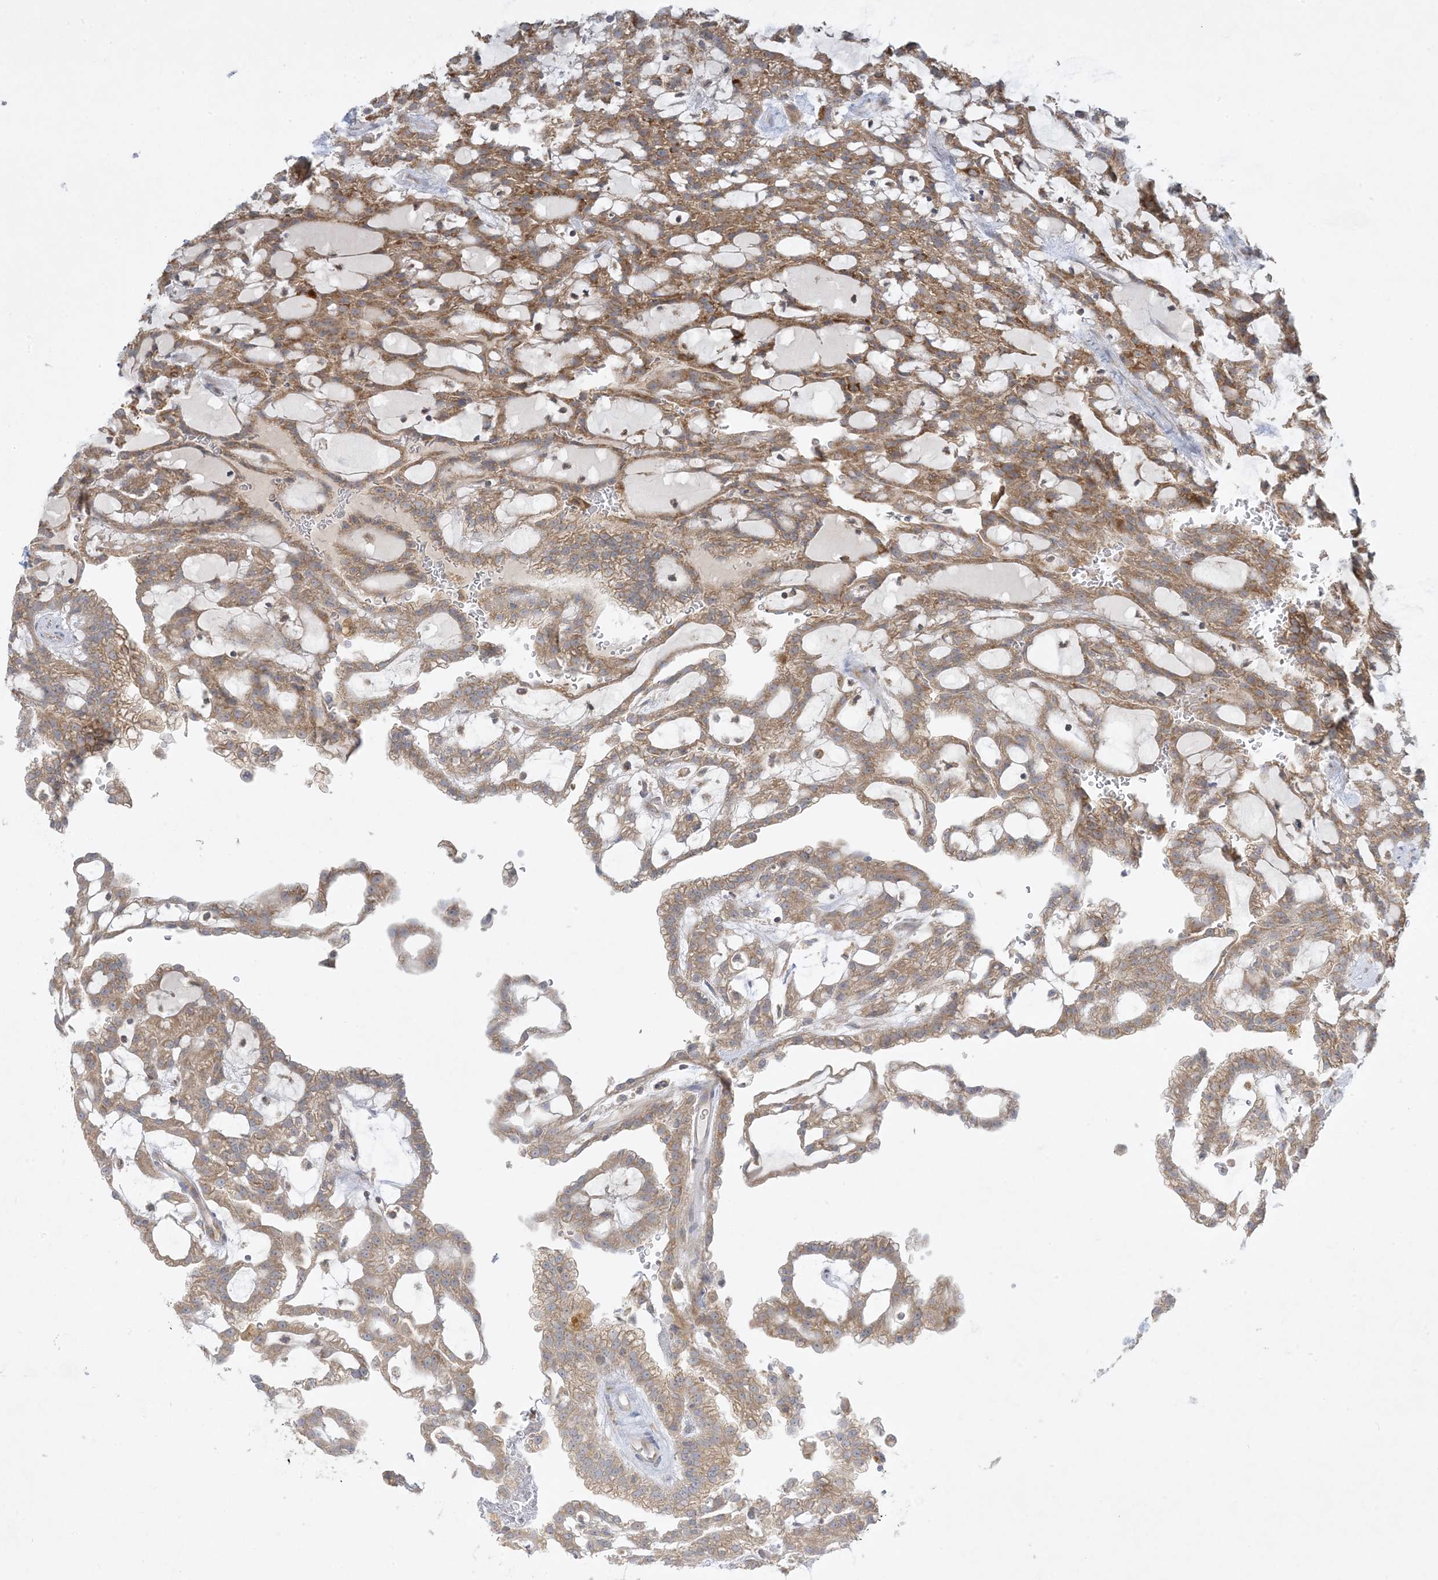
{"staining": {"intensity": "moderate", "quantity": ">75%", "location": "cytoplasmic/membranous"}, "tissue": "renal cancer", "cell_type": "Tumor cells", "image_type": "cancer", "snomed": [{"axis": "morphology", "description": "Adenocarcinoma, NOS"}, {"axis": "topography", "description": "Kidney"}], "caption": "Immunohistochemistry of renal cancer displays medium levels of moderate cytoplasmic/membranous expression in approximately >75% of tumor cells.", "gene": "RPP40", "patient": {"sex": "male", "age": 63}}